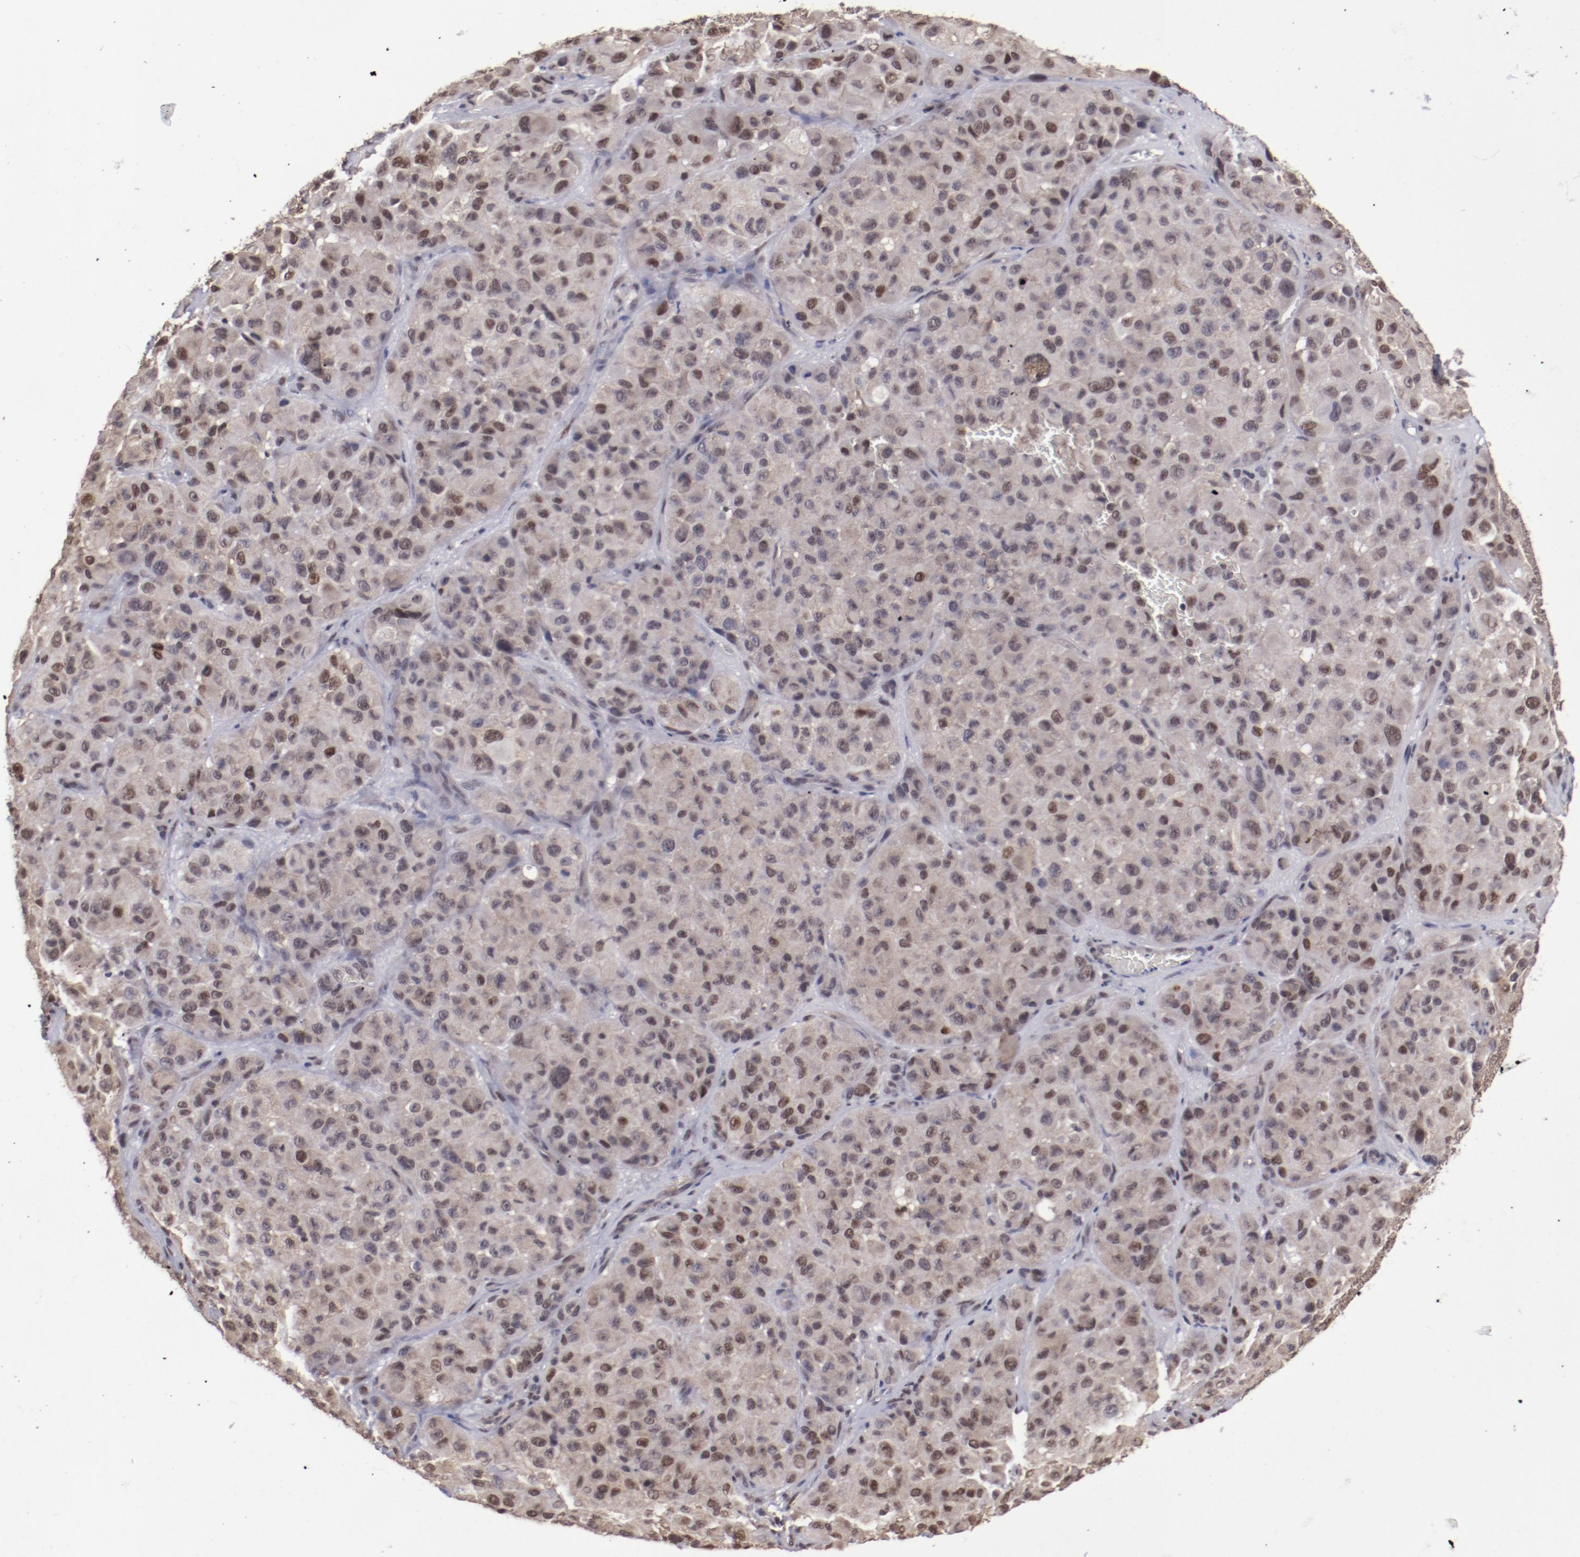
{"staining": {"intensity": "moderate", "quantity": "25%-75%", "location": "cytoplasmic/membranous,nuclear"}, "tissue": "melanoma", "cell_type": "Tumor cells", "image_type": "cancer", "snomed": [{"axis": "morphology", "description": "Malignant melanoma, NOS"}, {"axis": "topography", "description": "Skin"}], "caption": "Immunohistochemical staining of malignant melanoma reveals medium levels of moderate cytoplasmic/membranous and nuclear positivity in about 25%-75% of tumor cells. The staining was performed using DAB to visualize the protein expression in brown, while the nuclei were stained in blue with hematoxylin (Magnification: 20x).", "gene": "ARNT", "patient": {"sex": "female", "age": 21}}